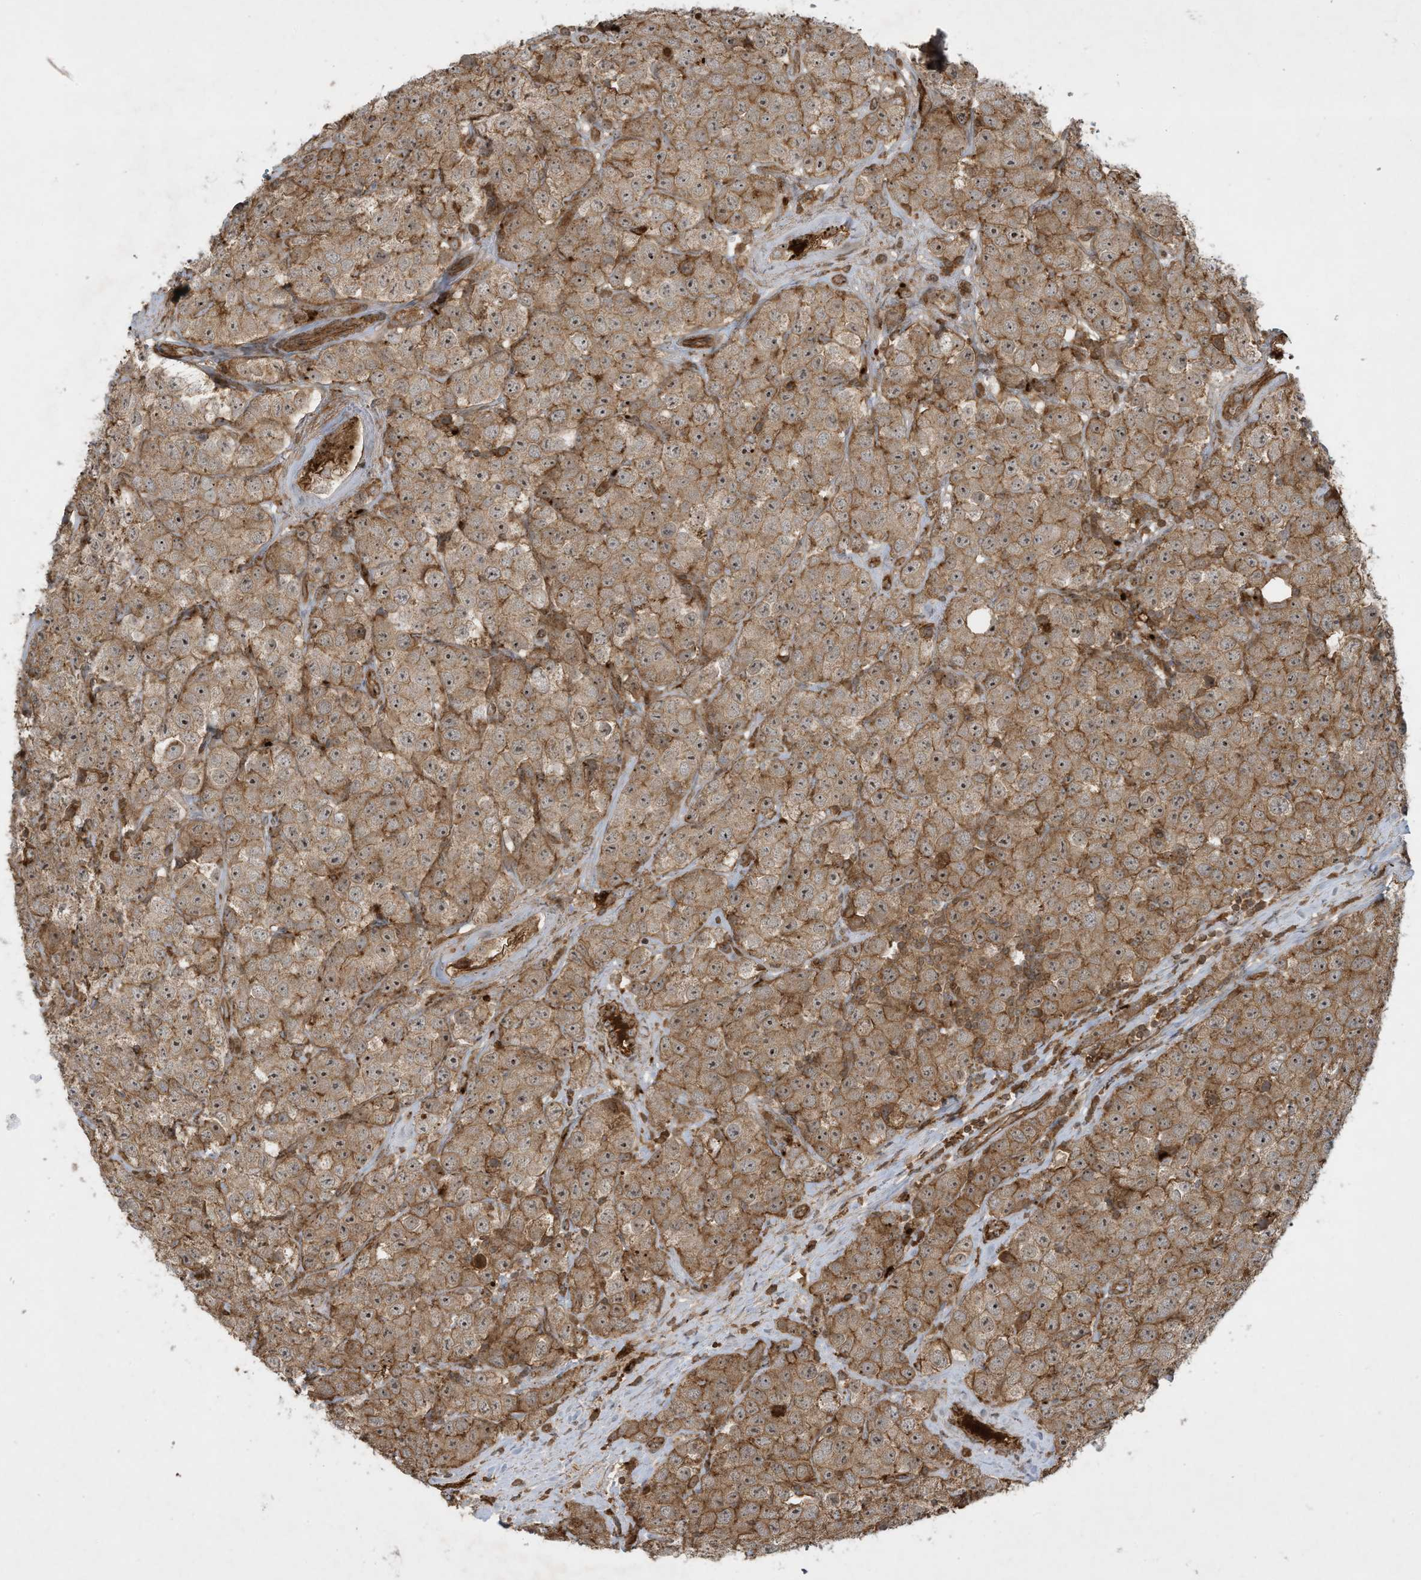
{"staining": {"intensity": "moderate", "quantity": ">75%", "location": "cytoplasmic/membranous"}, "tissue": "testis cancer", "cell_type": "Tumor cells", "image_type": "cancer", "snomed": [{"axis": "morphology", "description": "Seminoma, NOS"}, {"axis": "topography", "description": "Testis"}], "caption": "Protein staining of seminoma (testis) tissue reveals moderate cytoplasmic/membranous positivity in approximately >75% of tumor cells.", "gene": "DDIT4", "patient": {"sex": "male", "age": 28}}